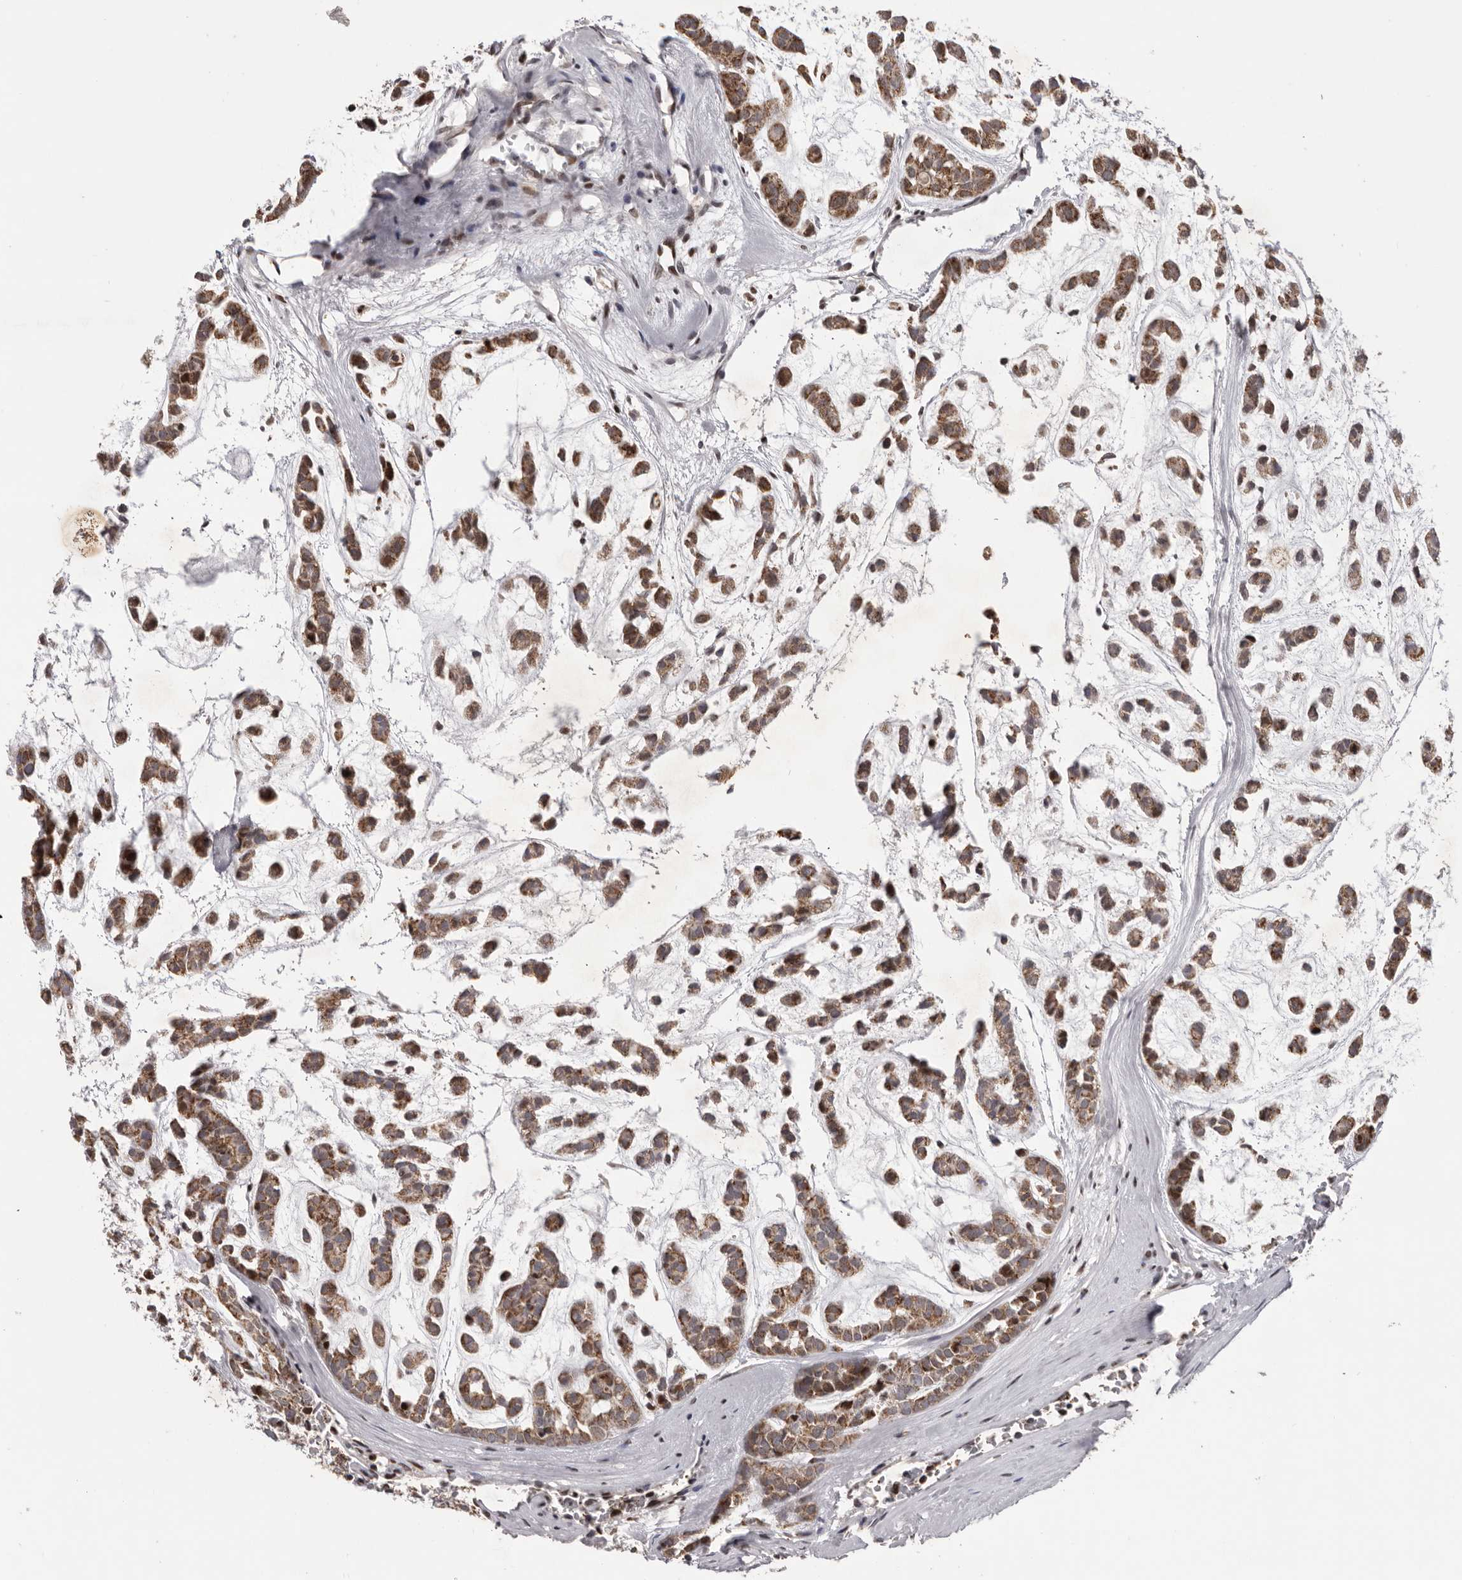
{"staining": {"intensity": "moderate", "quantity": ">75%", "location": "cytoplasmic/membranous"}, "tissue": "head and neck cancer", "cell_type": "Tumor cells", "image_type": "cancer", "snomed": [{"axis": "morphology", "description": "Adenocarcinoma, NOS"}, {"axis": "morphology", "description": "Adenoma, NOS"}, {"axis": "topography", "description": "Head-Neck"}], "caption": "A micrograph of human head and neck cancer (adenocarcinoma) stained for a protein shows moderate cytoplasmic/membranous brown staining in tumor cells.", "gene": "C17orf99", "patient": {"sex": "female", "age": 55}}